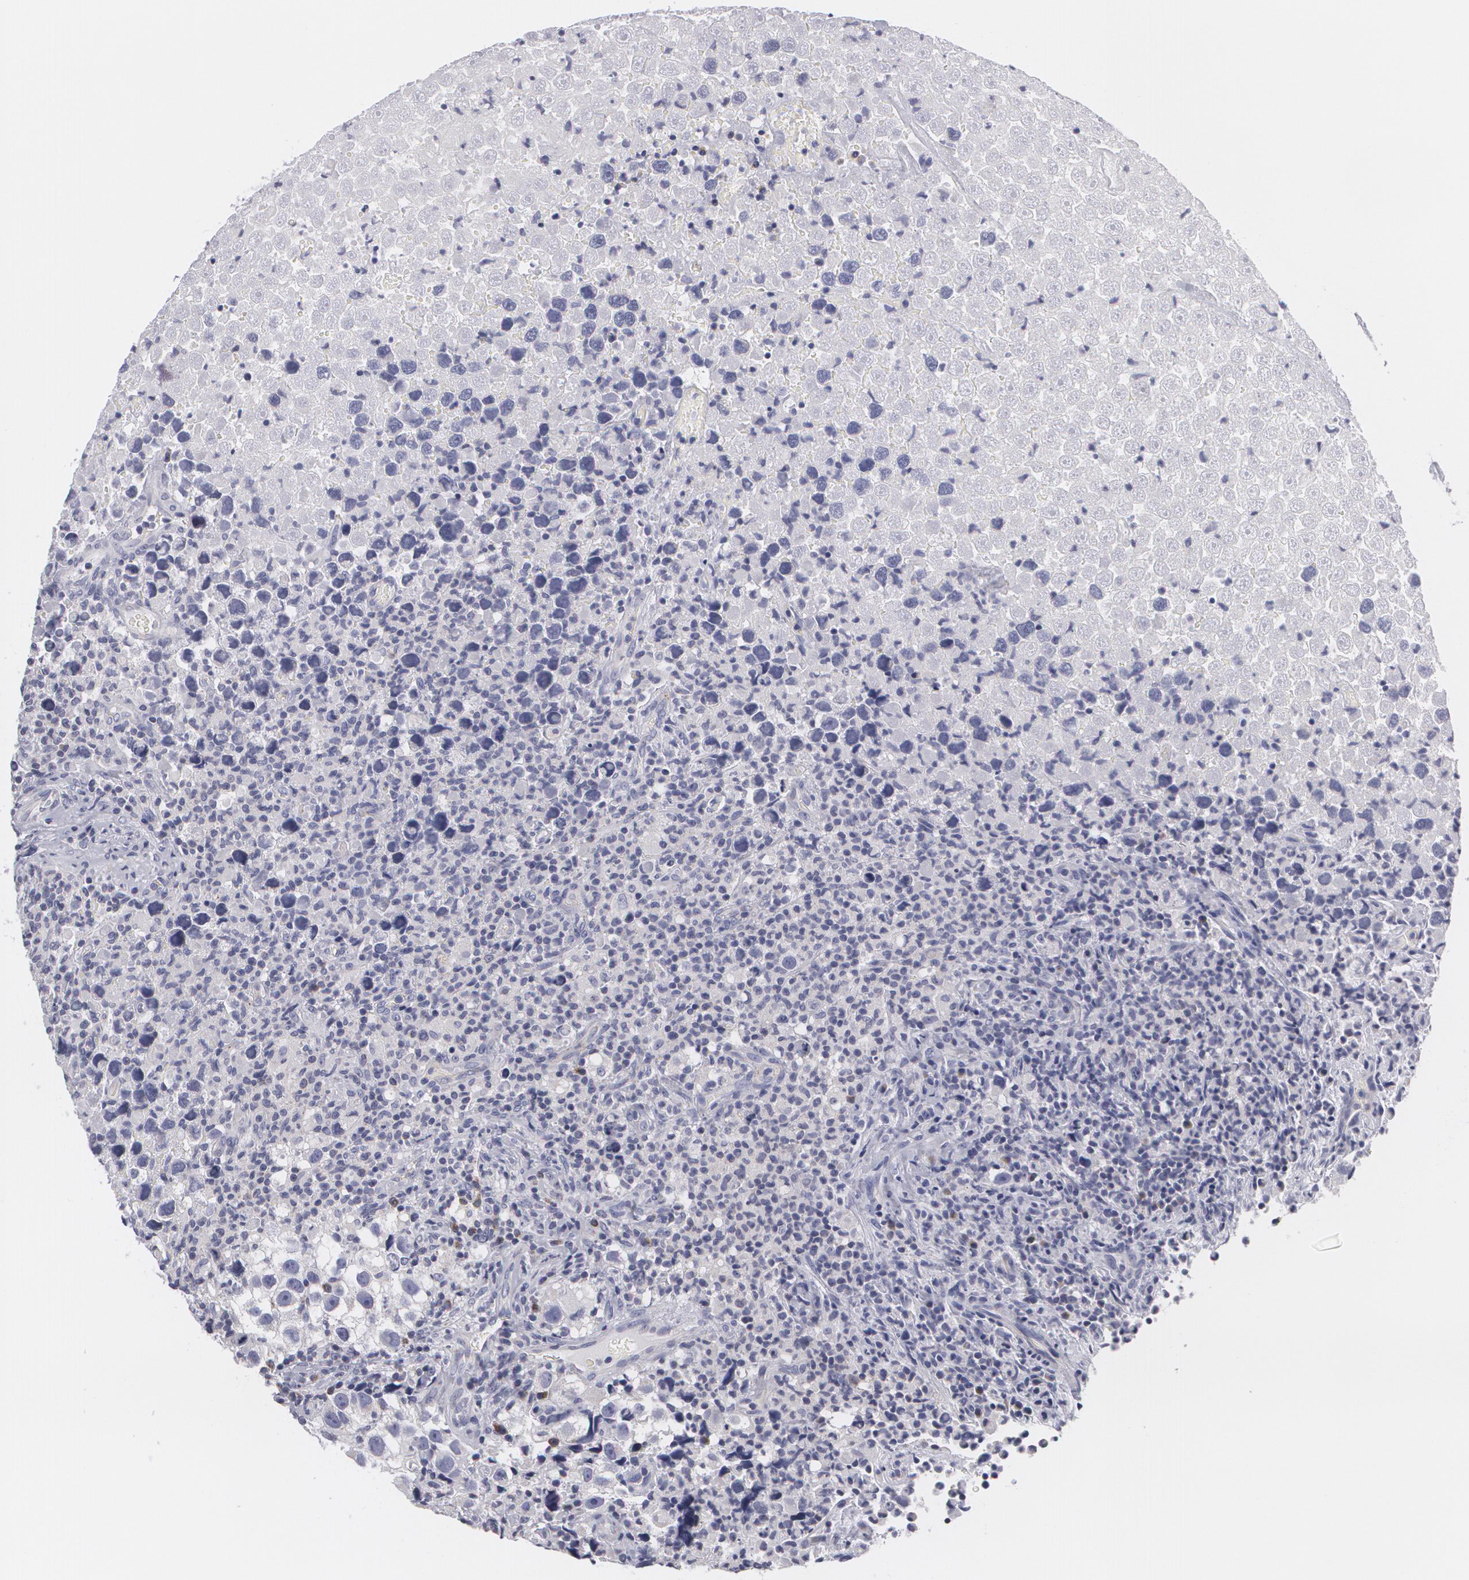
{"staining": {"intensity": "negative", "quantity": "none", "location": "none"}, "tissue": "testis cancer", "cell_type": "Tumor cells", "image_type": "cancer", "snomed": [{"axis": "morphology", "description": "Seminoma, NOS"}, {"axis": "topography", "description": "Testis"}], "caption": "IHC image of human testis seminoma stained for a protein (brown), which demonstrates no staining in tumor cells.", "gene": "MBNL3", "patient": {"sex": "male", "age": 43}}